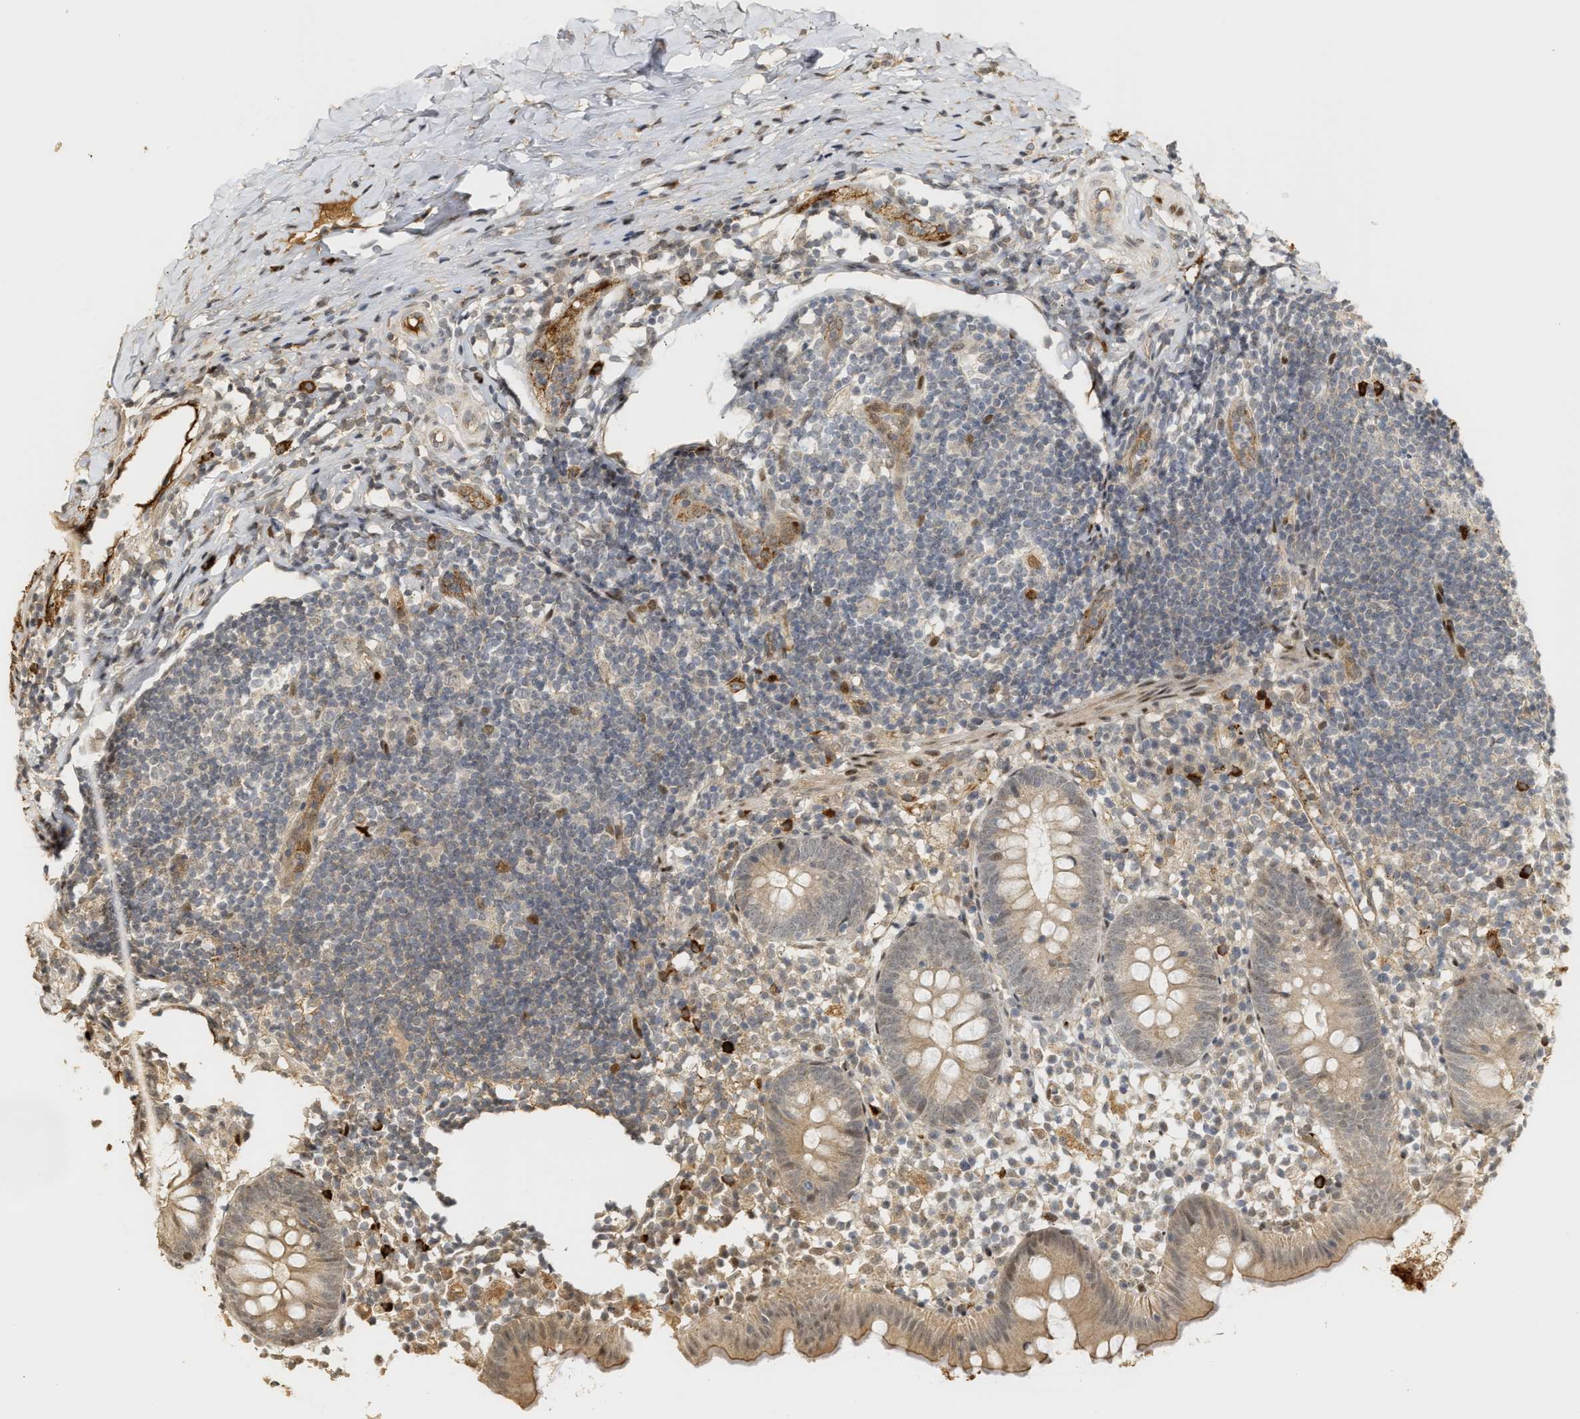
{"staining": {"intensity": "weak", "quantity": "25%-75%", "location": "cytoplasmic/membranous"}, "tissue": "appendix", "cell_type": "Glandular cells", "image_type": "normal", "snomed": [{"axis": "morphology", "description": "Normal tissue, NOS"}, {"axis": "topography", "description": "Appendix"}], "caption": "Brown immunohistochemical staining in unremarkable appendix displays weak cytoplasmic/membranous staining in approximately 25%-75% of glandular cells.", "gene": "ZFAND5", "patient": {"sex": "female", "age": 20}}